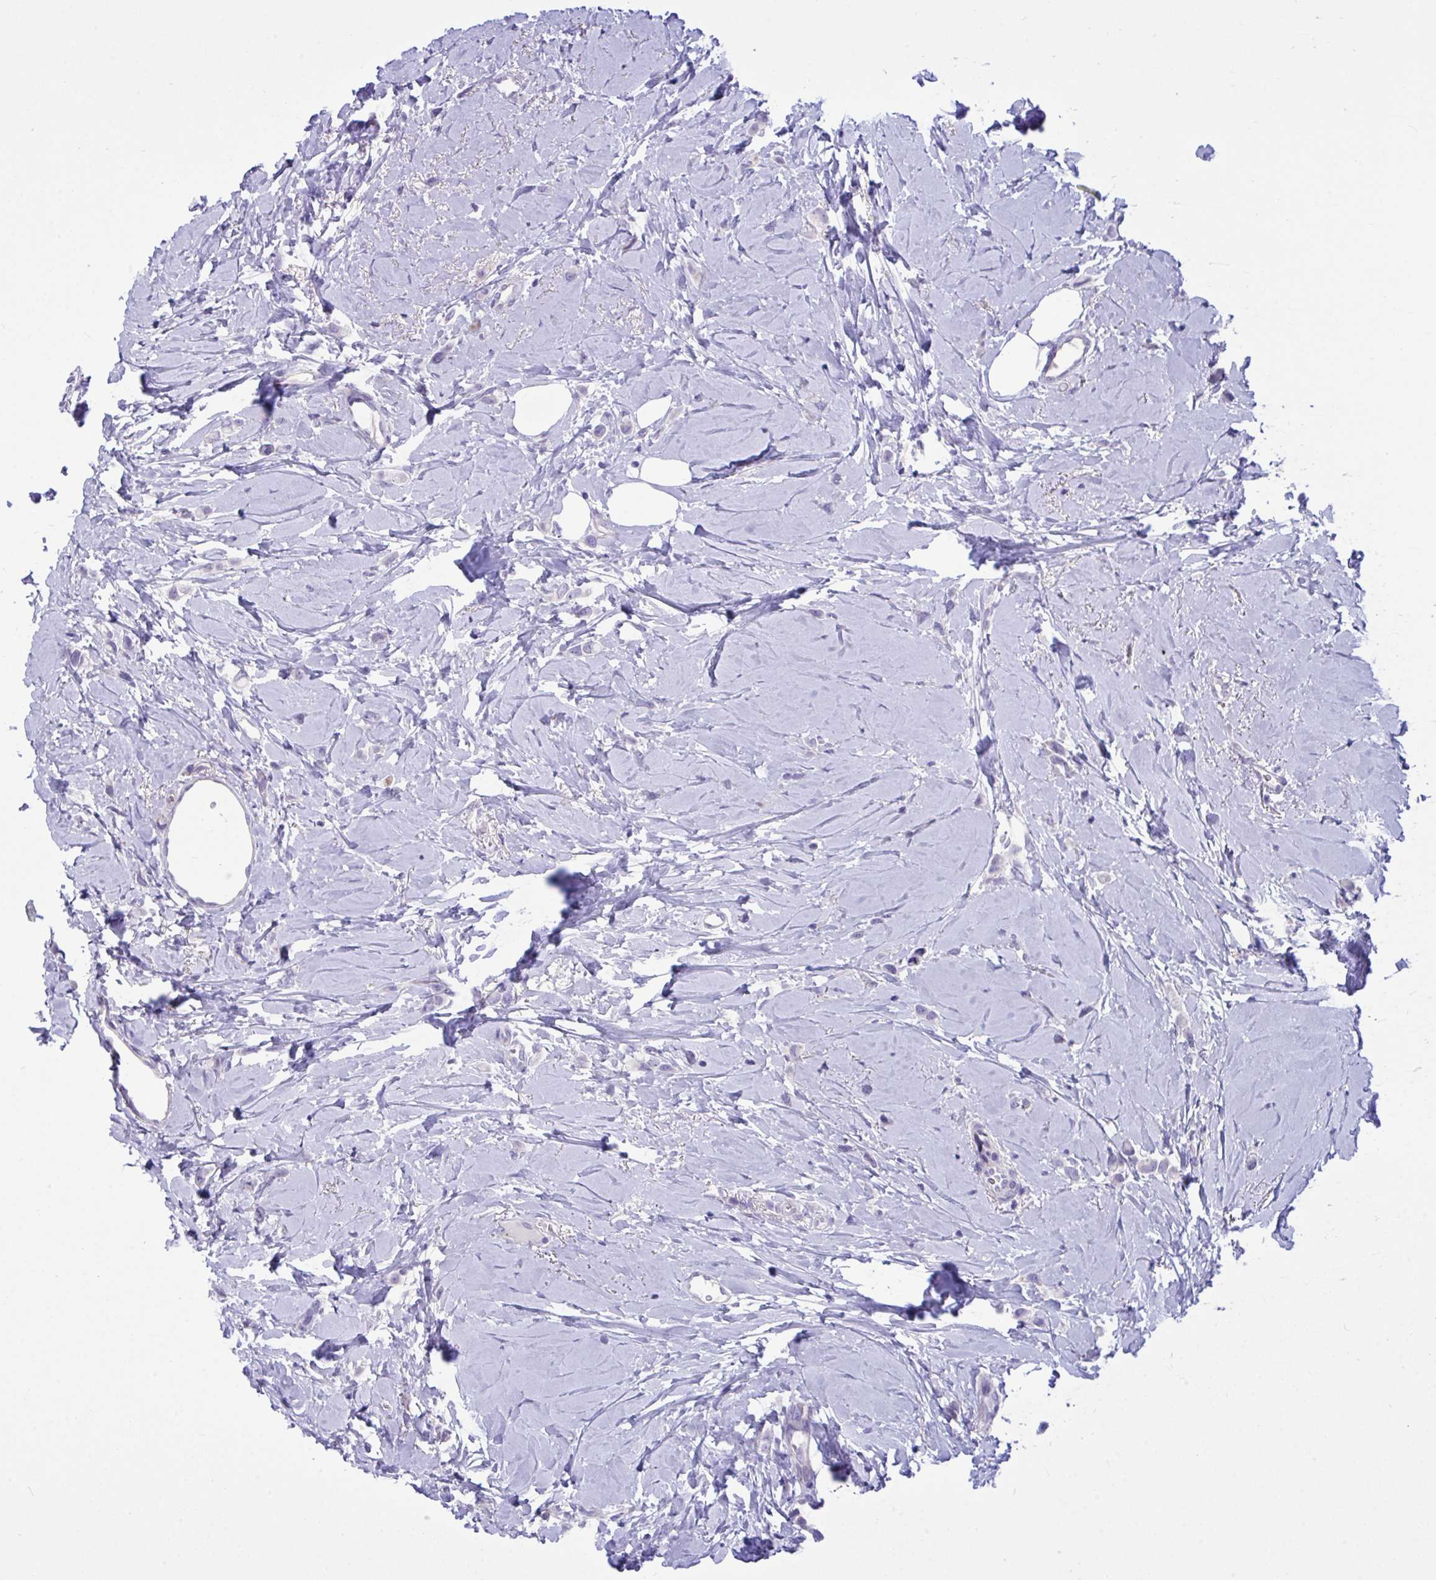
{"staining": {"intensity": "negative", "quantity": "none", "location": "none"}, "tissue": "breast cancer", "cell_type": "Tumor cells", "image_type": "cancer", "snomed": [{"axis": "morphology", "description": "Lobular carcinoma"}, {"axis": "topography", "description": "Breast"}], "caption": "This photomicrograph is of breast lobular carcinoma stained with IHC to label a protein in brown with the nuclei are counter-stained blue. There is no positivity in tumor cells.", "gene": "WDR97", "patient": {"sex": "female", "age": 66}}